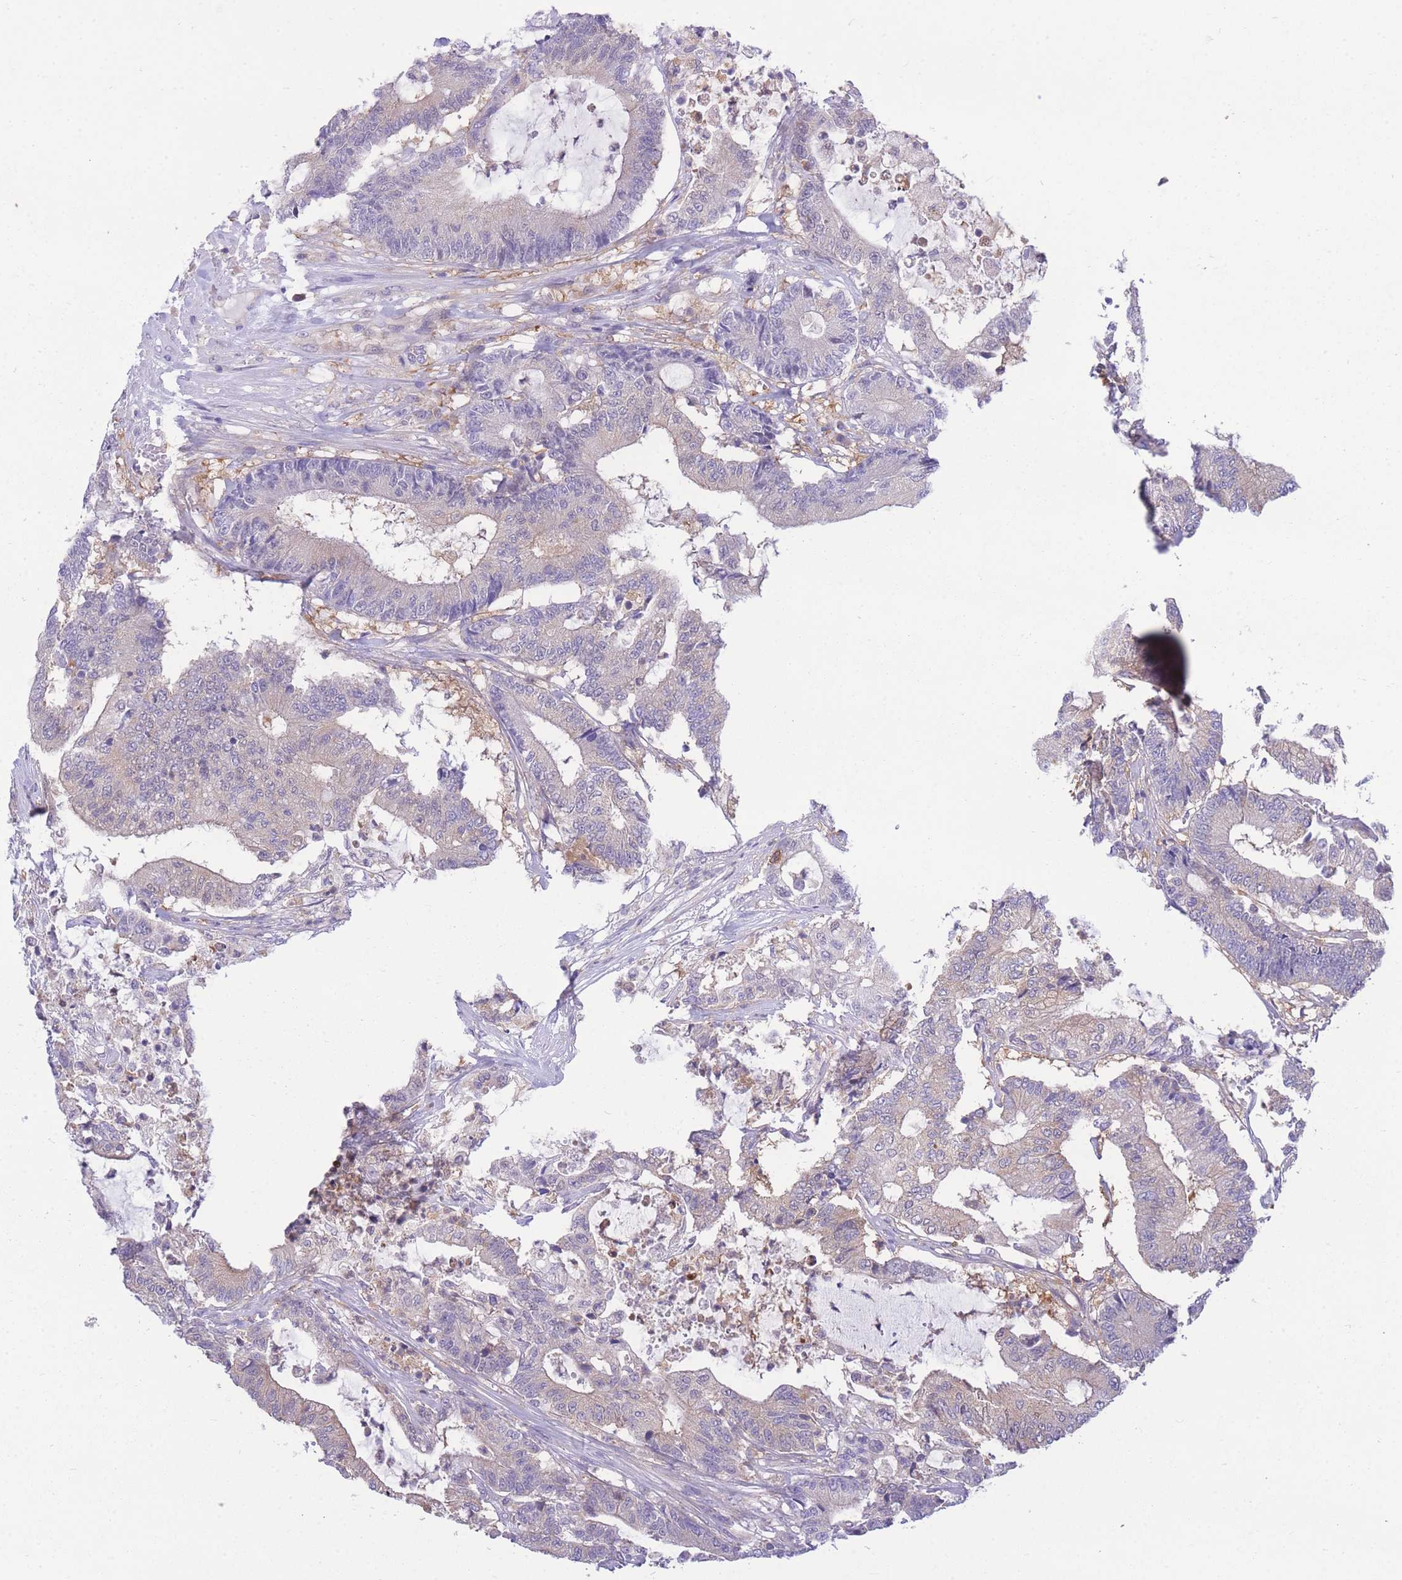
{"staining": {"intensity": "weak", "quantity": "<25%", "location": "cytoplasmic/membranous"}, "tissue": "colorectal cancer", "cell_type": "Tumor cells", "image_type": "cancer", "snomed": [{"axis": "morphology", "description": "Adenocarcinoma, NOS"}, {"axis": "topography", "description": "Colon"}], "caption": "The histopathology image demonstrates no significant positivity in tumor cells of colorectal cancer (adenocarcinoma).", "gene": "NAMPT", "patient": {"sex": "female", "age": 84}}